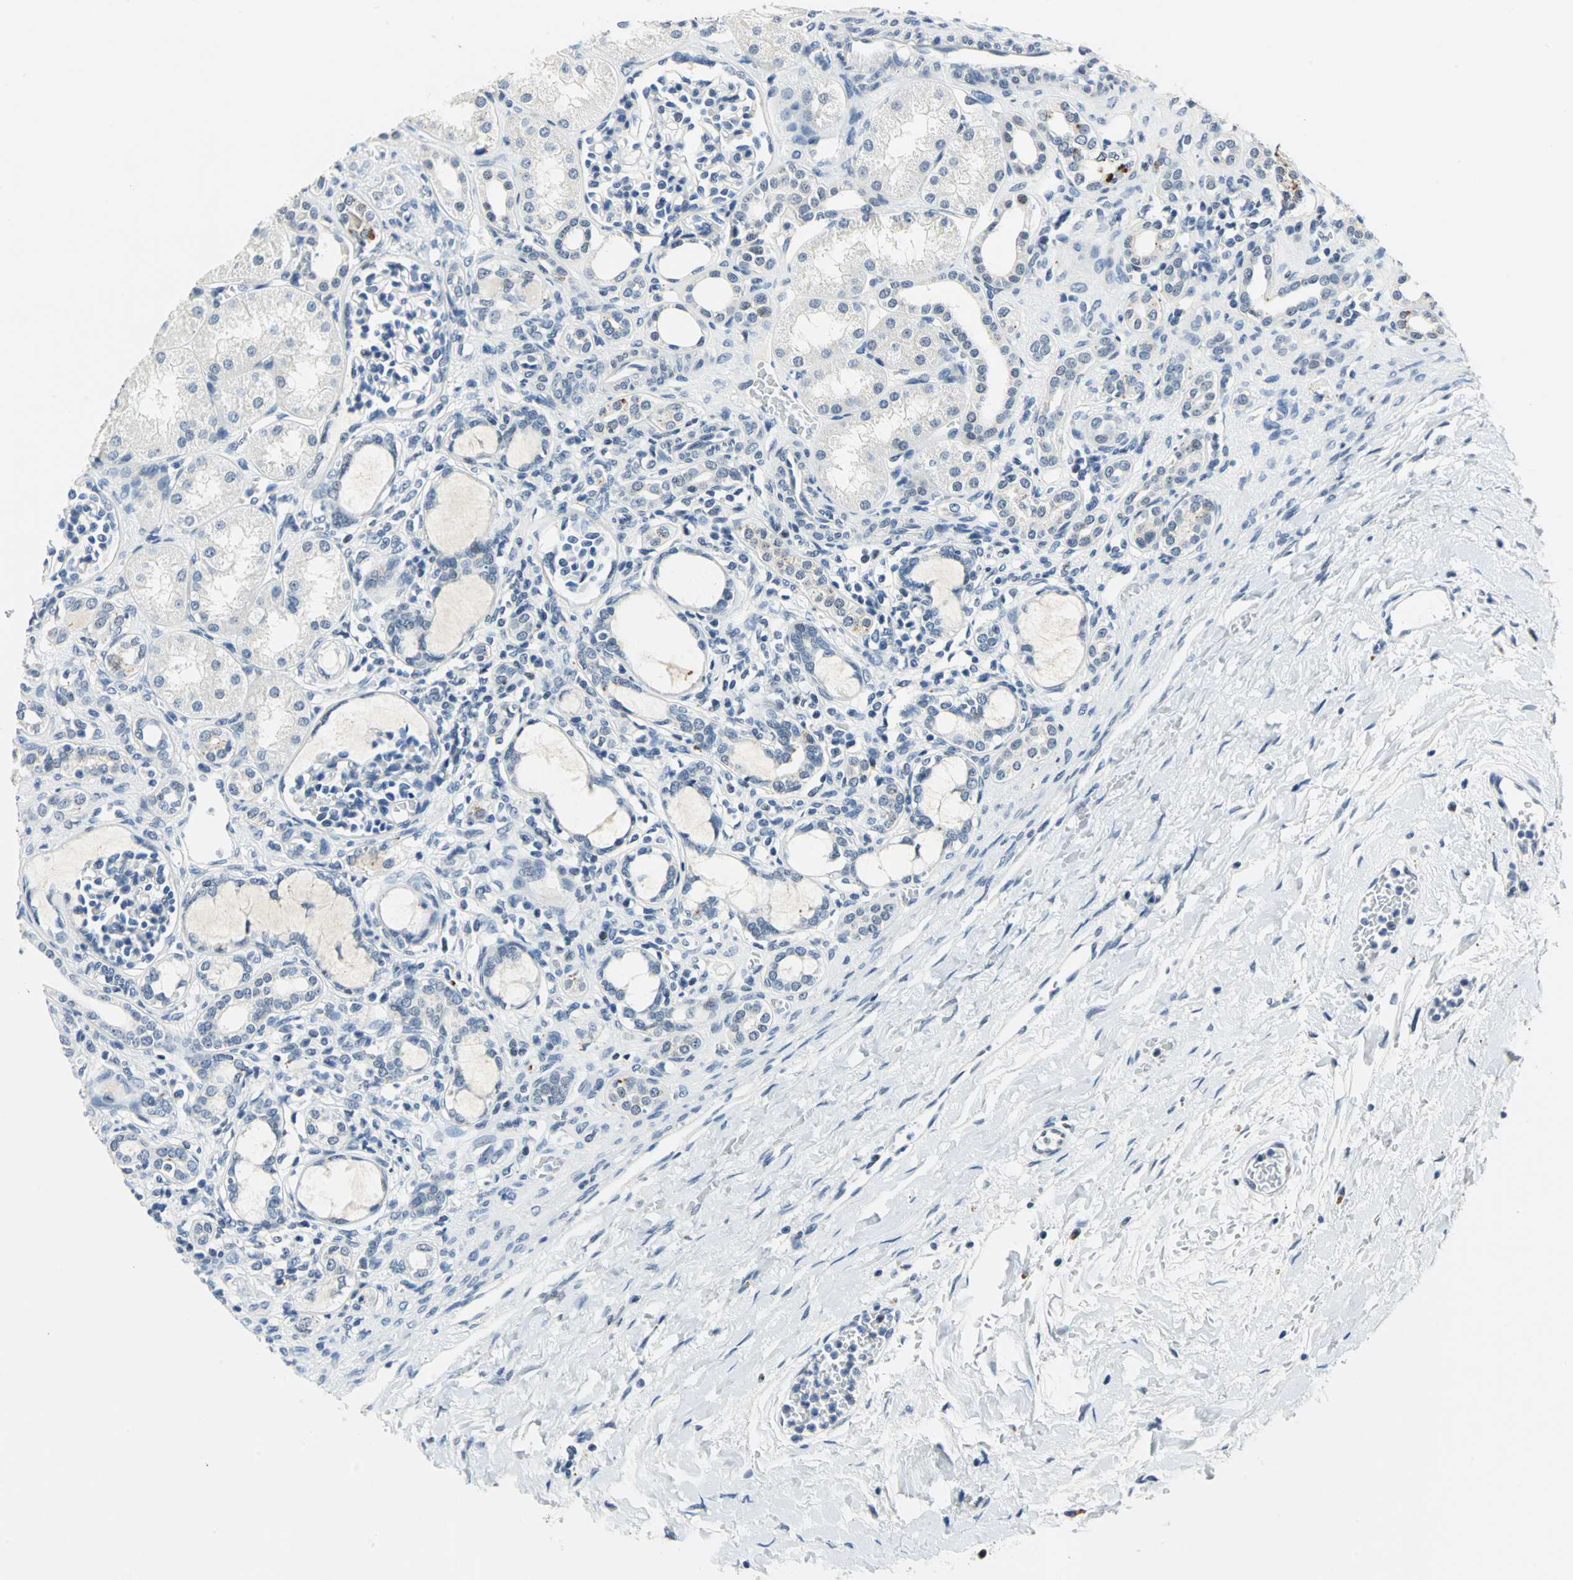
{"staining": {"intensity": "negative", "quantity": "none", "location": "none"}, "tissue": "kidney", "cell_type": "Cells in glomeruli", "image_type": "normal", "snomed": [{"axis": "morphology", "description": "Normal tissue, NOS"}, {"axis": "topography", "description": "Kidney"}], "caption": "This is an immunohistochemistry photomicrograph of benign kidney. There is no positivity in cells in glomeruli.", "gene": "RAD17", "patient": {"sex": "male", "age": 7}}